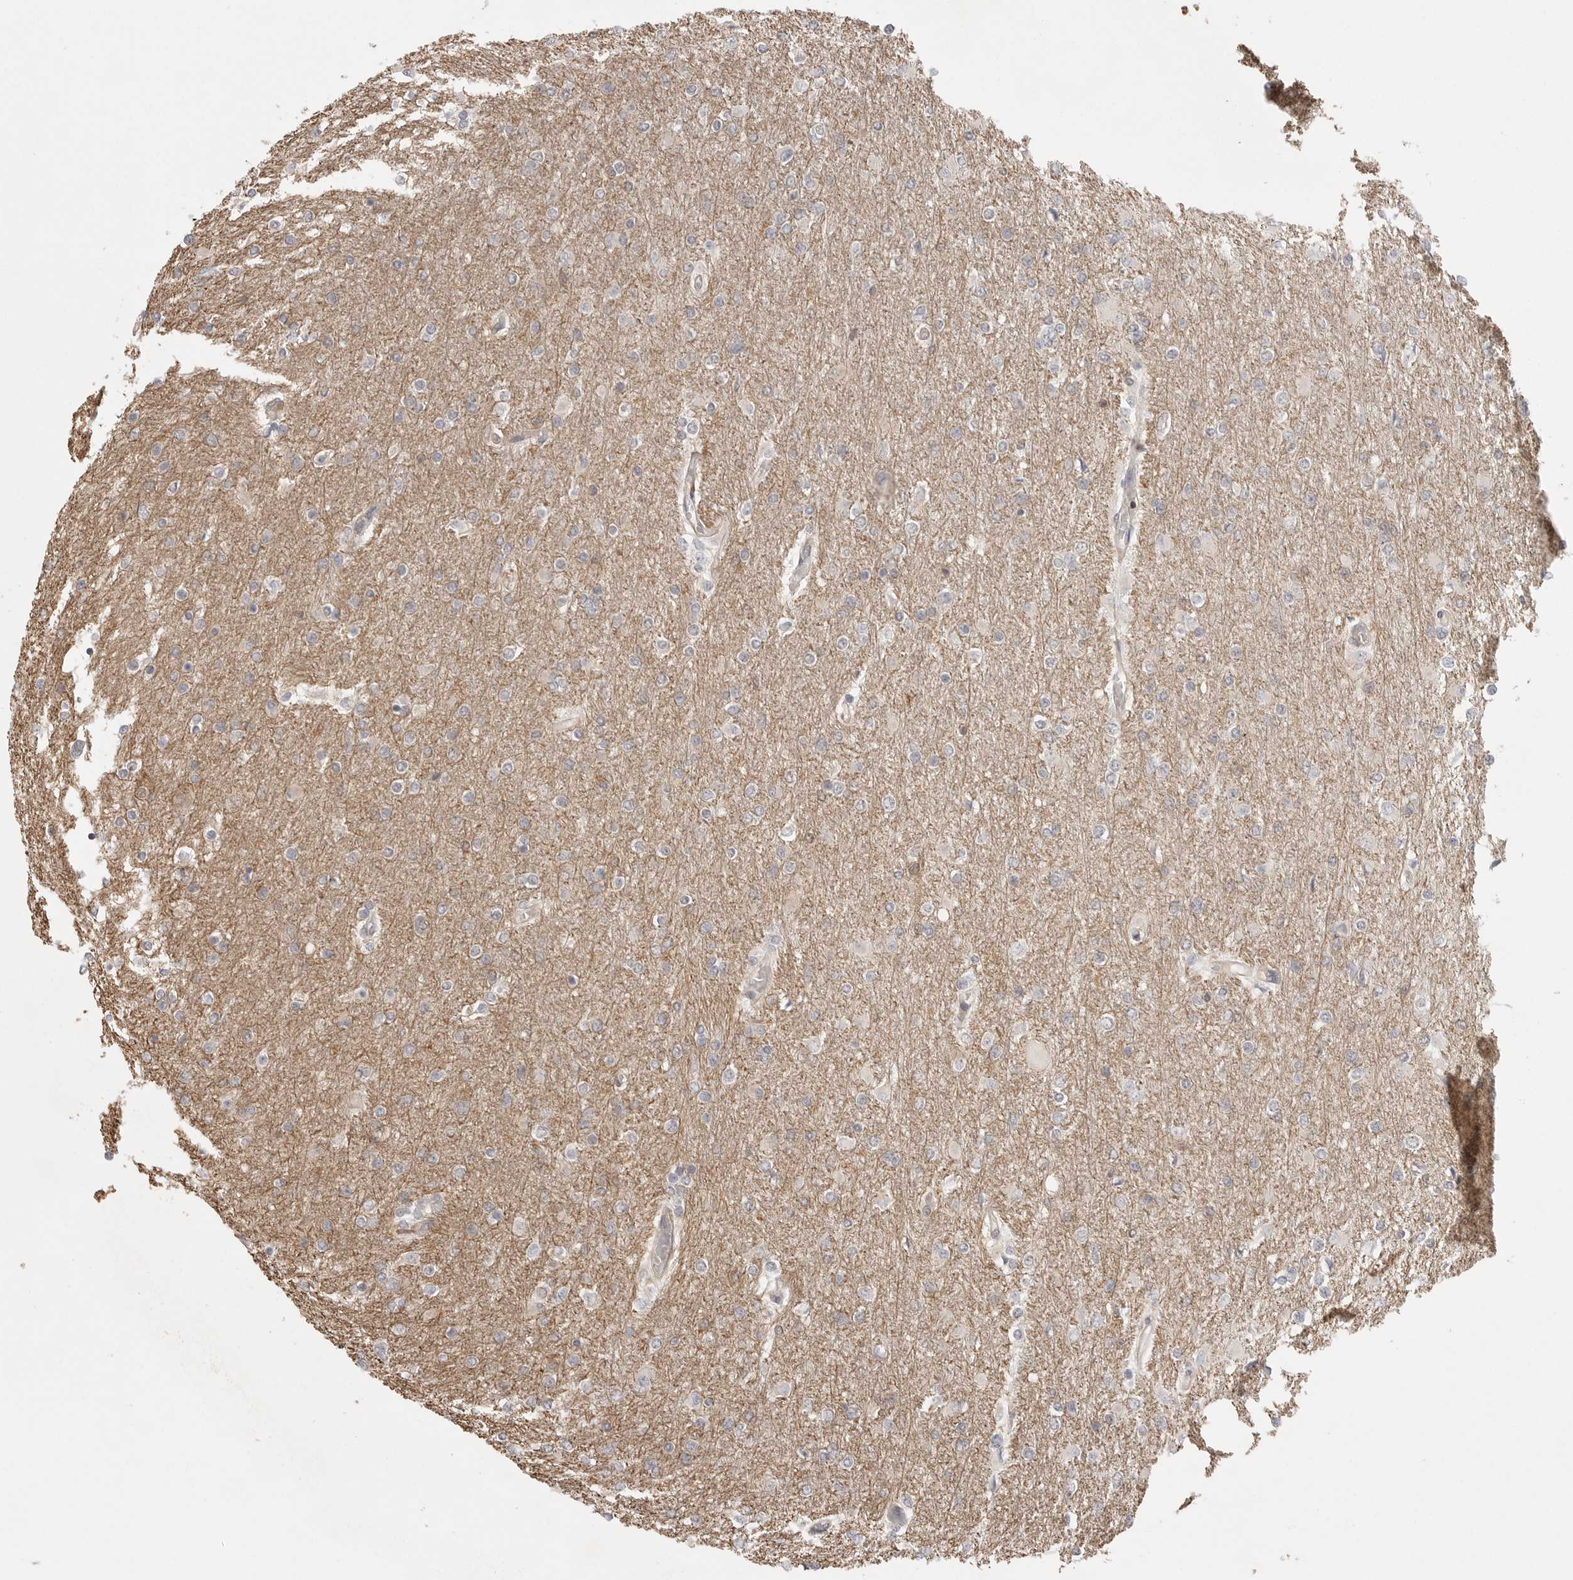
{"staining": {"intensity": "negative", "quantity": "none", "location": "none"}, "tissue": "glioma", "cell_type": "Tumor cells", "image_type": "cancer", "snomed": [{"axis": "morphology", "description": "Glioma, malignant, High grade"}, {"axis": "topography", "description": "Cerebral cortex"}], "caption": "Human glioma stained for a protein using immunohistochemistry exhibits no staining in tumor cells.", "gene": "DBNL", "patient": {"sex": "female", "age": 36}}